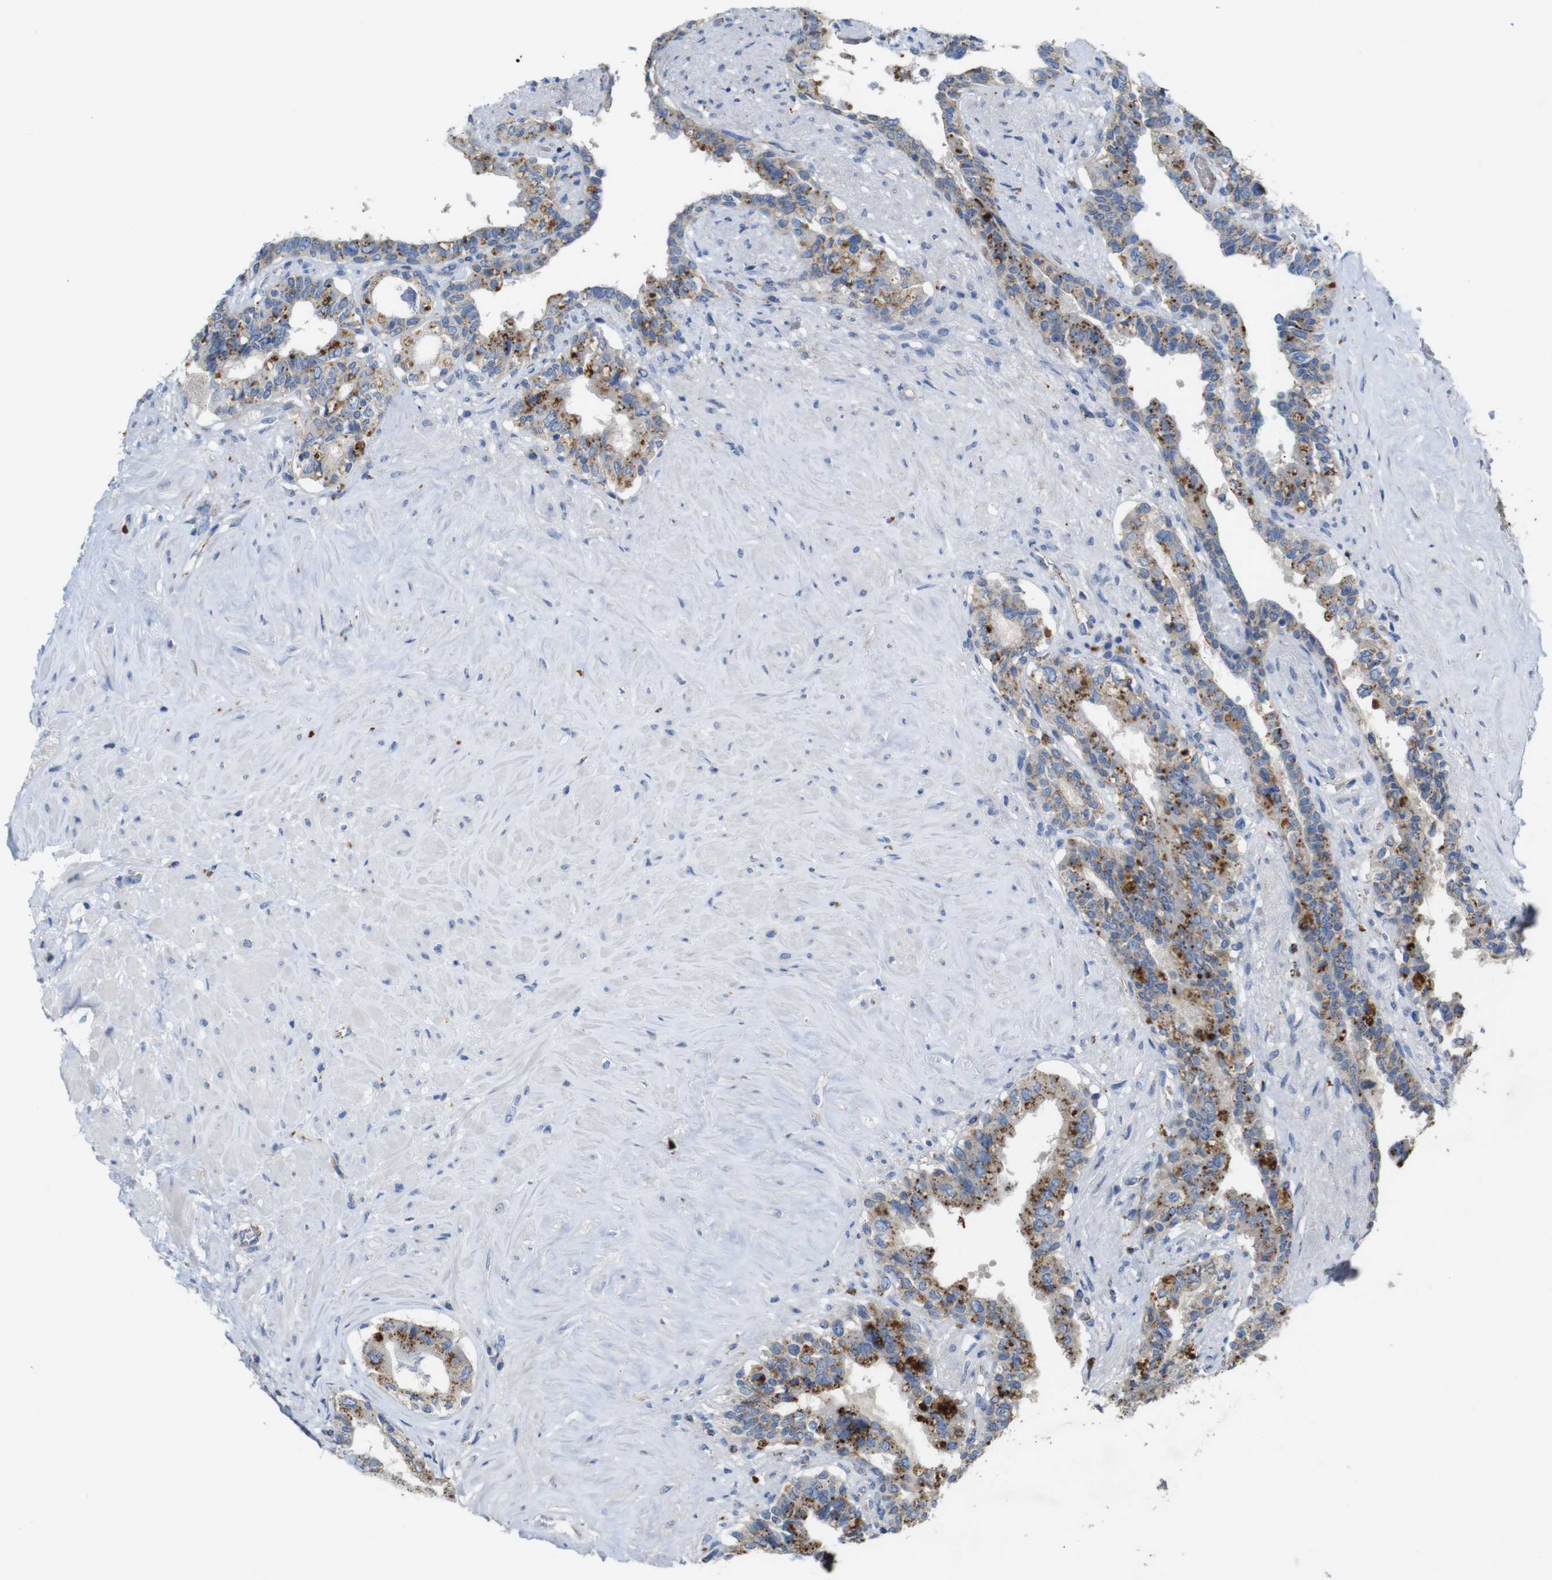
{"staining": {"intensity": "moderate", "quantity": "25%-75%", "location": "cytoplasmic/membranous"}, "tissue": "seminal vesicle", "cell_type": "Glandular cells", "image_type": "normal", "snomed": [{"axis": "morphology", "description": "Normal tissue, NOS"}, {"axis": "topography", "description": "Seminal veicle"}], "caption": "Seminal vesicle stained with DAB (3,3'-diaminobenzidine) immunohistochemistry exhibits medium levels of moderate cytoplasmic/membranous staining in approximately 25%-75% of glandular cells.", "gene": "NHLRC3", "patient": {"sex": "male", "age": 63}}